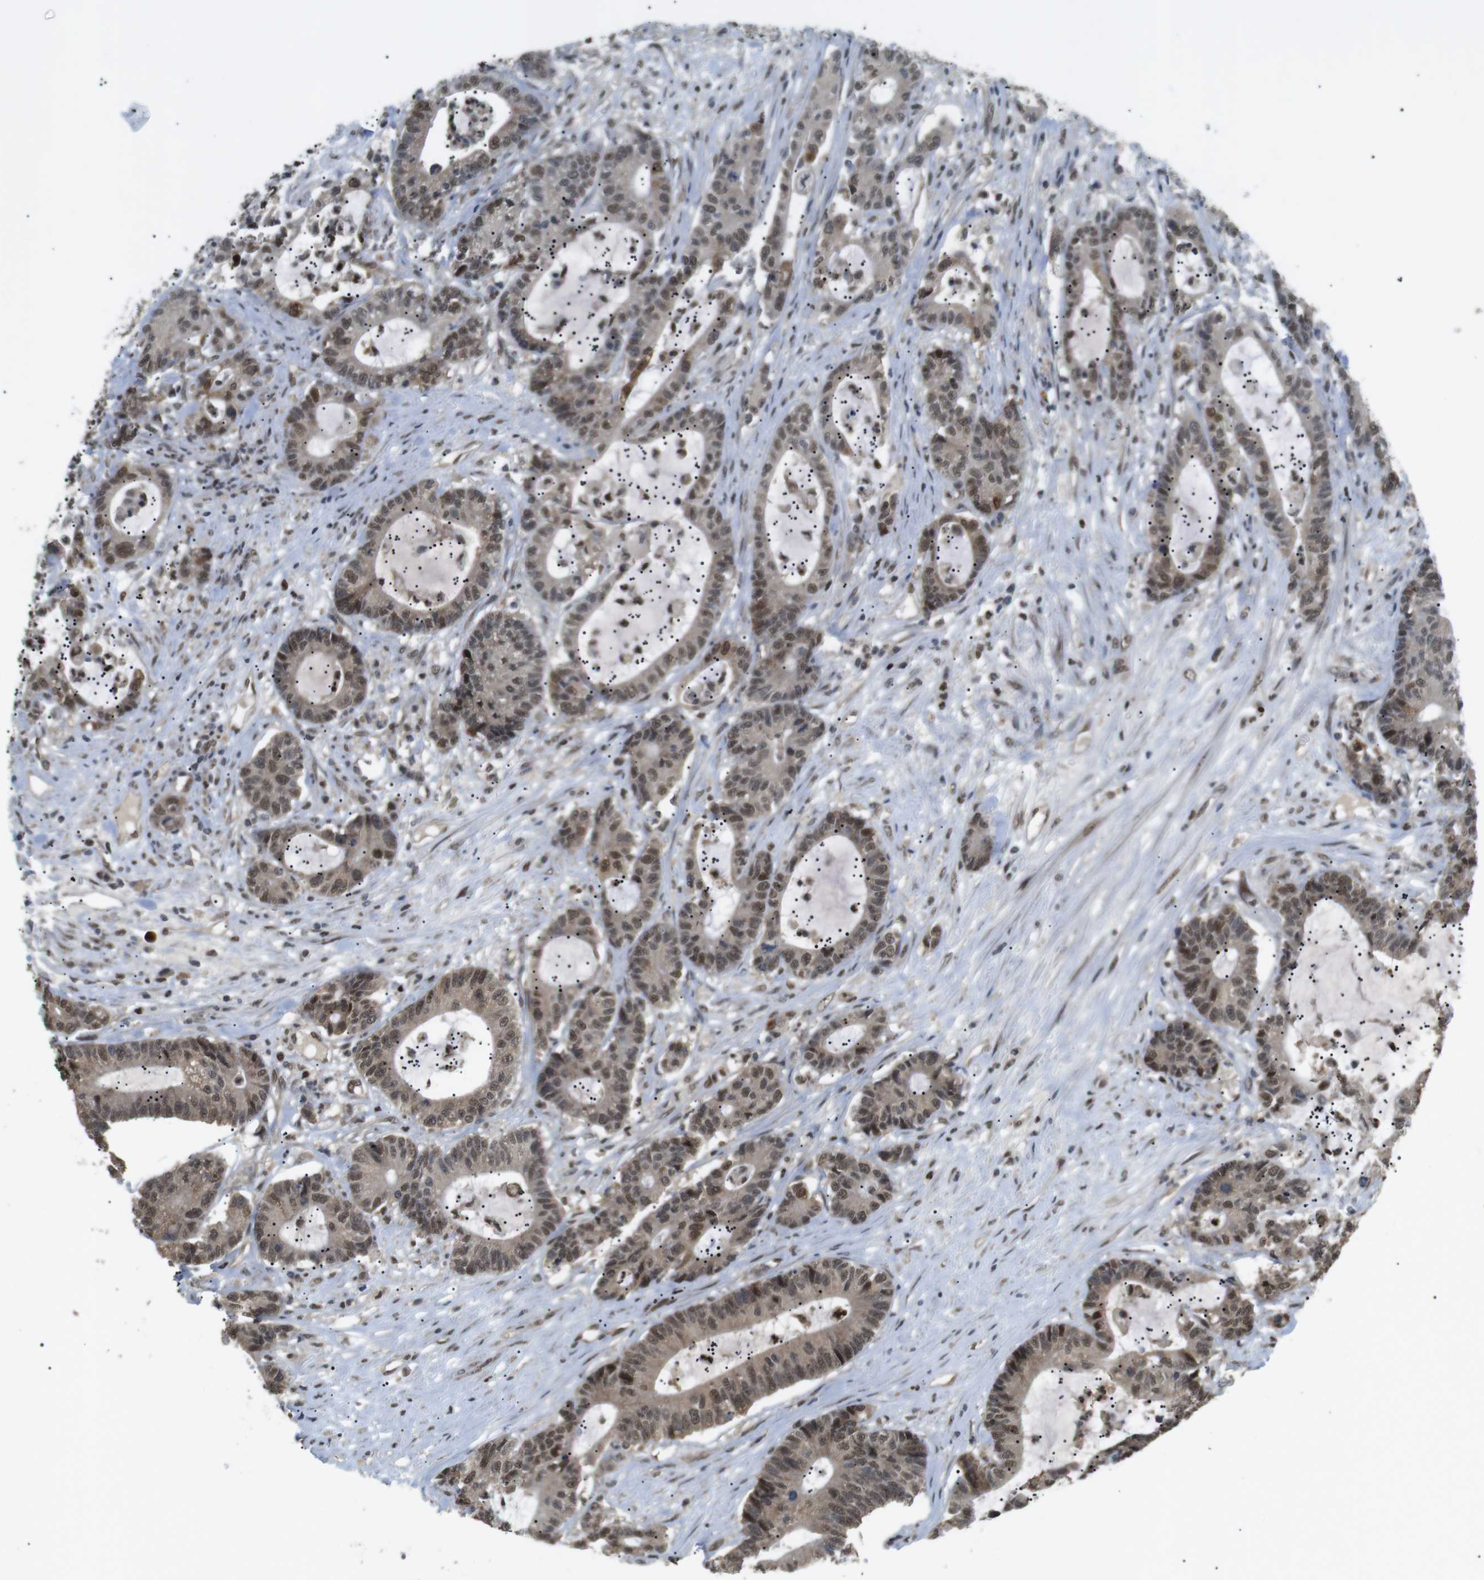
{"staining": {"intensity": "moderate", "quantity": ">75%", "location": "cytoplasmic/membranous,nuclear"}, "tissue": "colorectal cancer", "cell_type": "Tumor cells", "image_type": "cancer", "snomed": [{"axis": "morphology", "description": "Adenocarcinoma, NOS"}, {"axis": "topography", "description": "Colon"}], "caption": "DAB (3,3'-diaminobenzidine) immunohistochemical staining of human colorectal cancer (adenocarcinoma) displays moderate cytoplasmic/membranous and nuclear protein positivity in about >75% of tumor cells.", "gene": "ORAI3", "patient": {"sex": "female", "age": 84}}